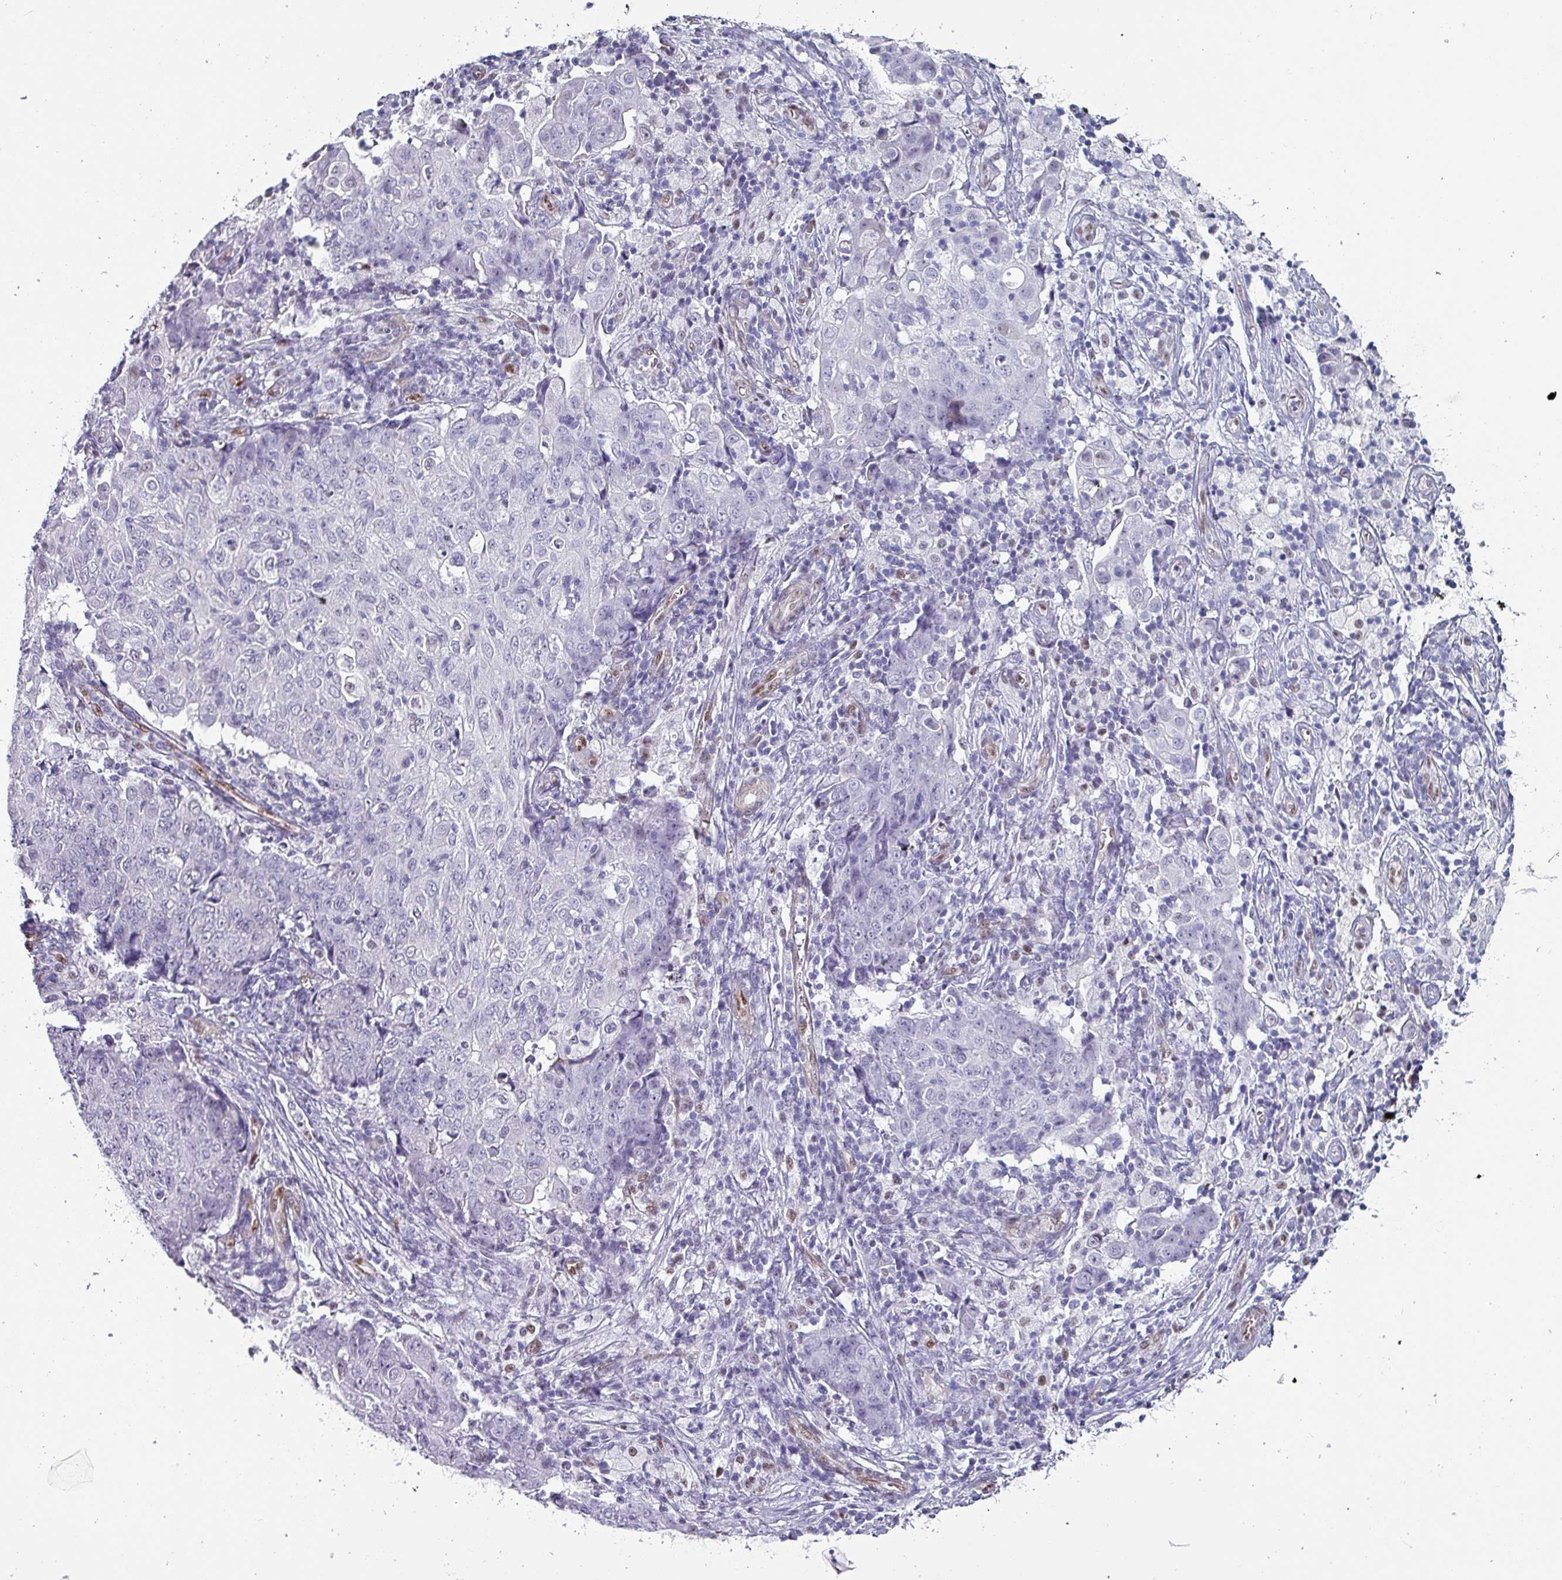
{"staining": {"intensity": "negative", "quantity": "none", "location": "none"}, "tissue": "ovarian cancer", "cell_type": "Tumor cells", "image_type": "cancer", "snomed": [{"axis": "morphology", "description": "Carcinoma, endometroid"}, {"axis": "topography", "description": "Ovary"}], "caption": "An immunohistochemistry (IHC) histopathology image of endometroid carcinoma (ovarian) is shown. There is no staining in tumor cells of endometroid carcinoma (ovarian).", "gene": "ZNF816-ZNF321P", "patient": {"sex": "female", "age": 42}}